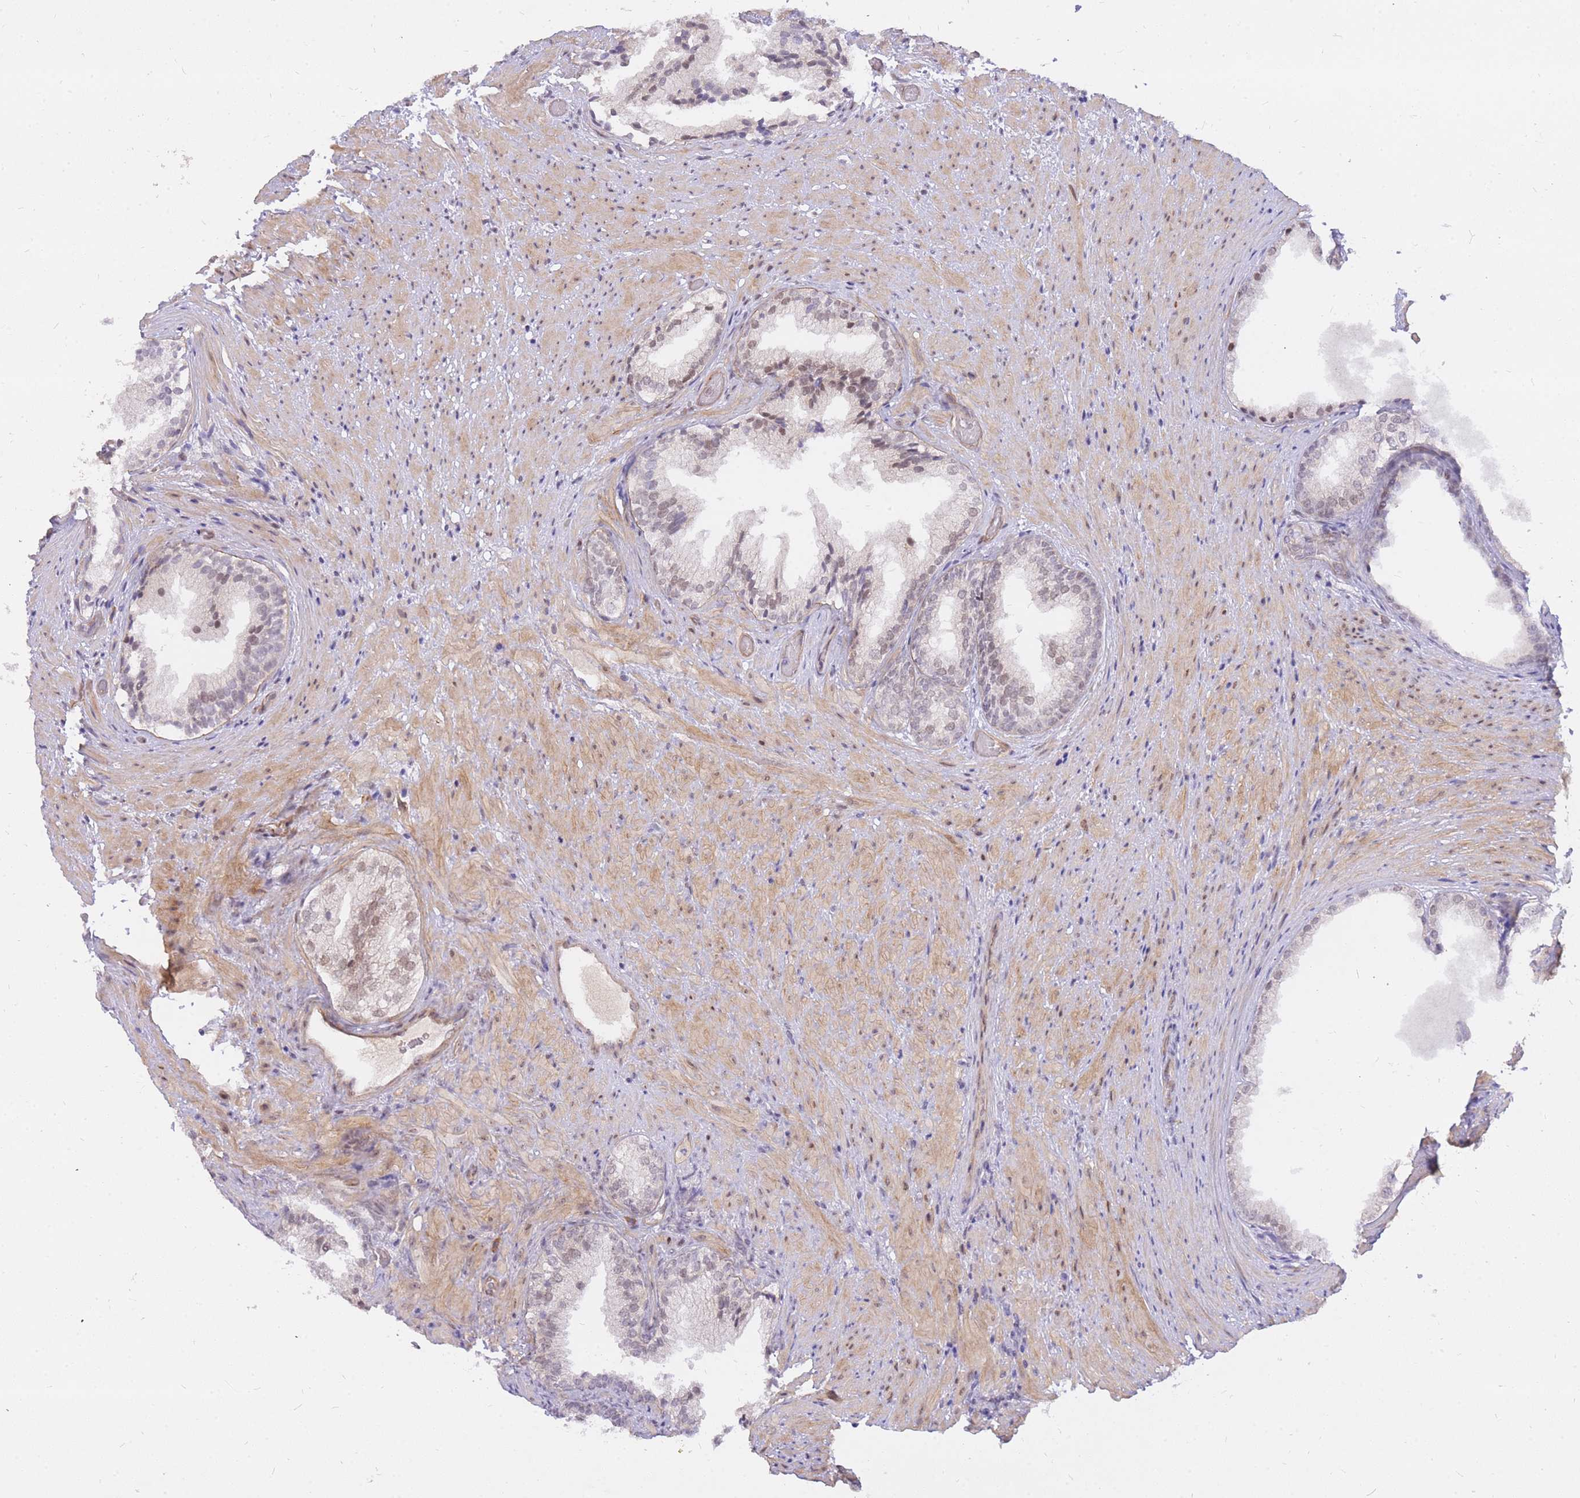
{"staining": {"intensity": "moderate", "quantity": "<25%", "location": "nuclear"}, "tissue": "prostate", "cell_type": "Glandular cells", "image_type": "normal", "snomed": [{"axis": "morphology", "description": "Normal tissue, NOS"}, {"axis": "topography", "description": "Prostate"}], "caption": "Moderate nuclear expression for a protein is identified in about <25% of glandular cells of normal prostate using immunohistochemistry (IHC).", "gene": "TLE2", "patient": {"sex": "male", "age": 76}}